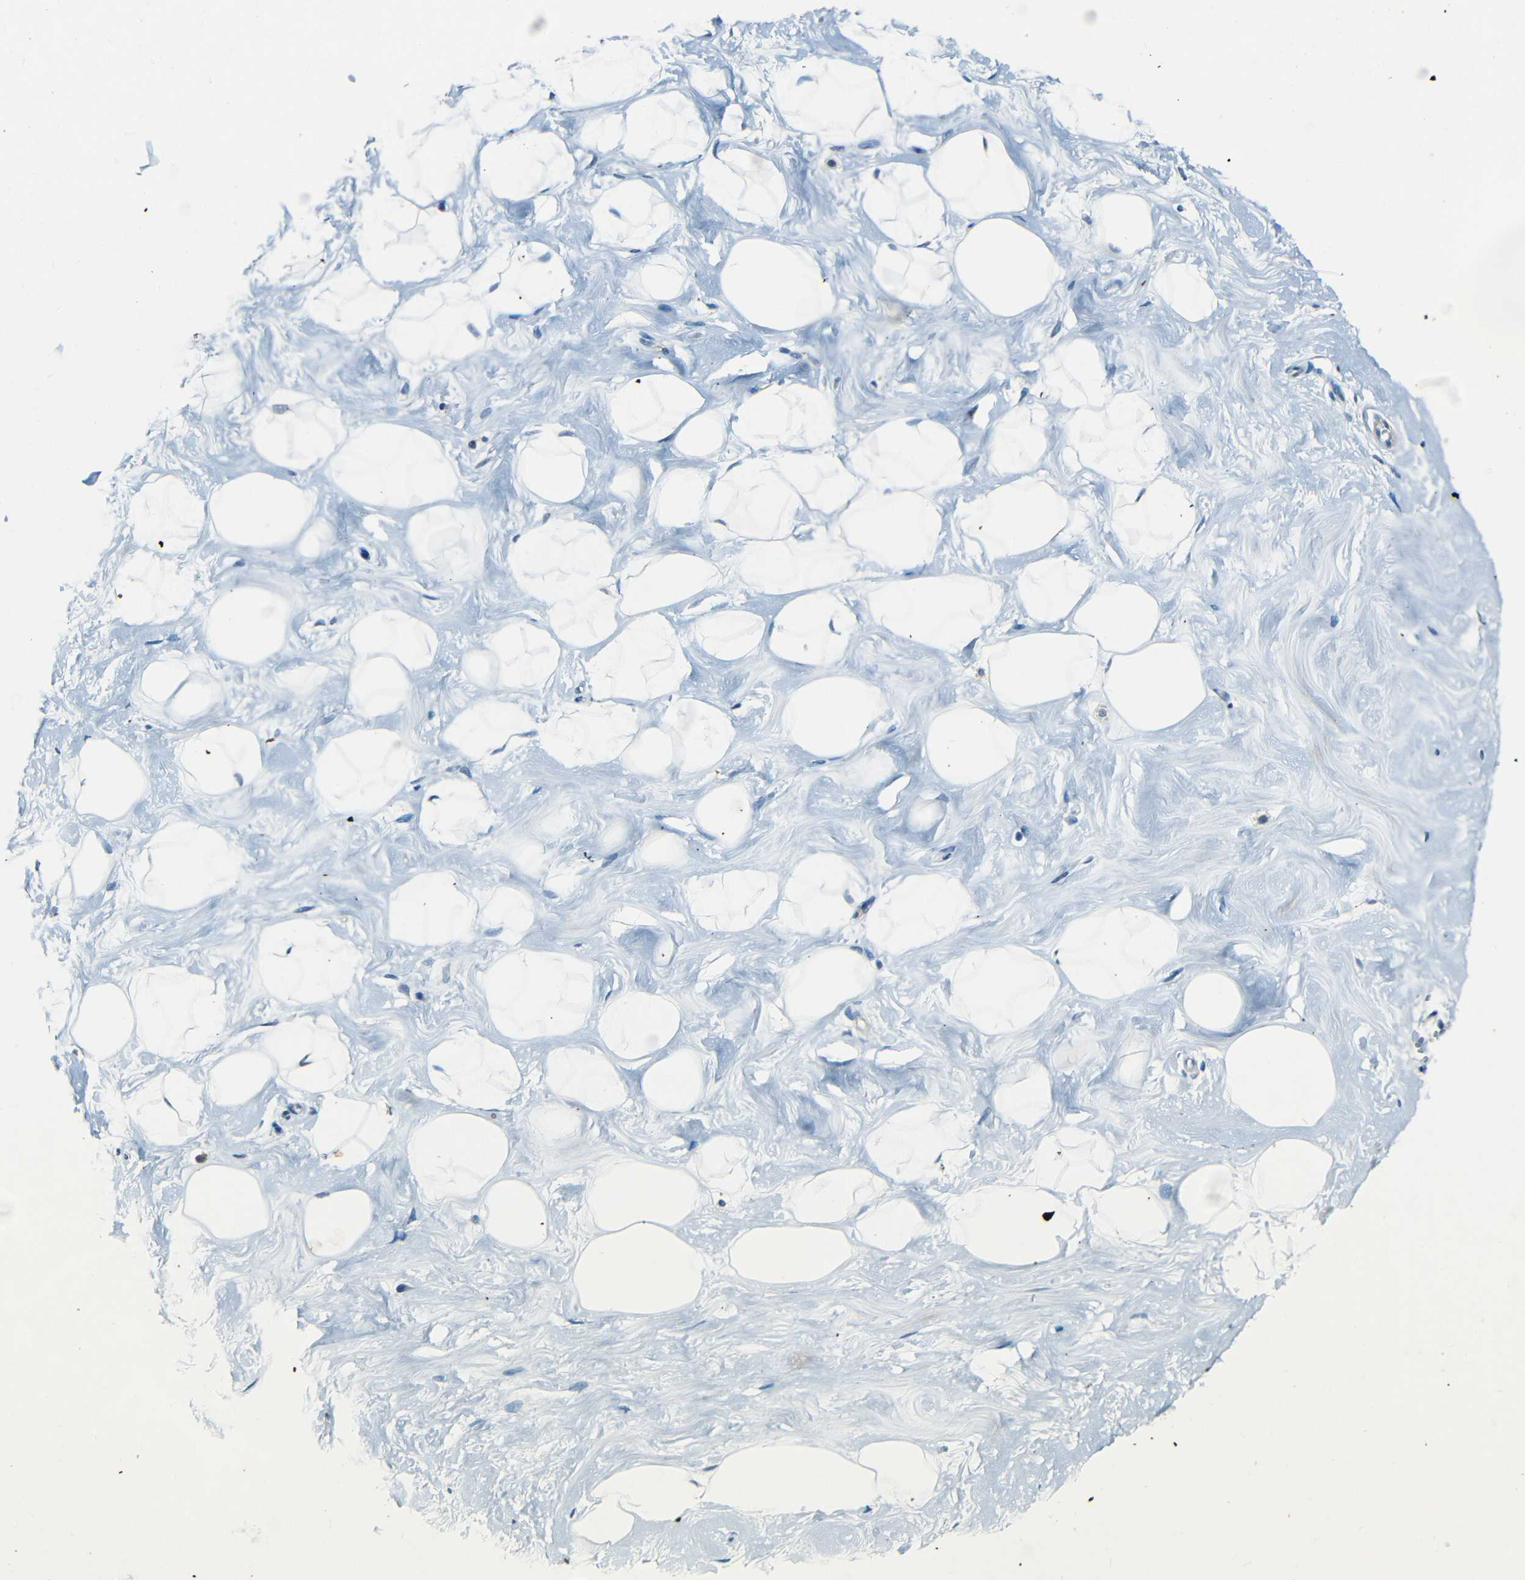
{"staining": {"intensity": "negative", "quantity": "none", "location": "none"}, "tissue": "breast", "cell_type": "Adipocytes", "image_type": "normal", "snomed": [{"axis": "morphology", "description": "Normal tissue, NOS"}, {"axis": "topography", "description": "Breast"}], "caption": "Immunohistochemical staining of benign breast displays no significant positivity in adipocytes. (Stains: DAB IHC with hematoxylin counter stain, Microscopy: brightfield microscopy at high magnification).", "gene": "ZMAT1", "patient": {"sex": "female", "age": 23}}